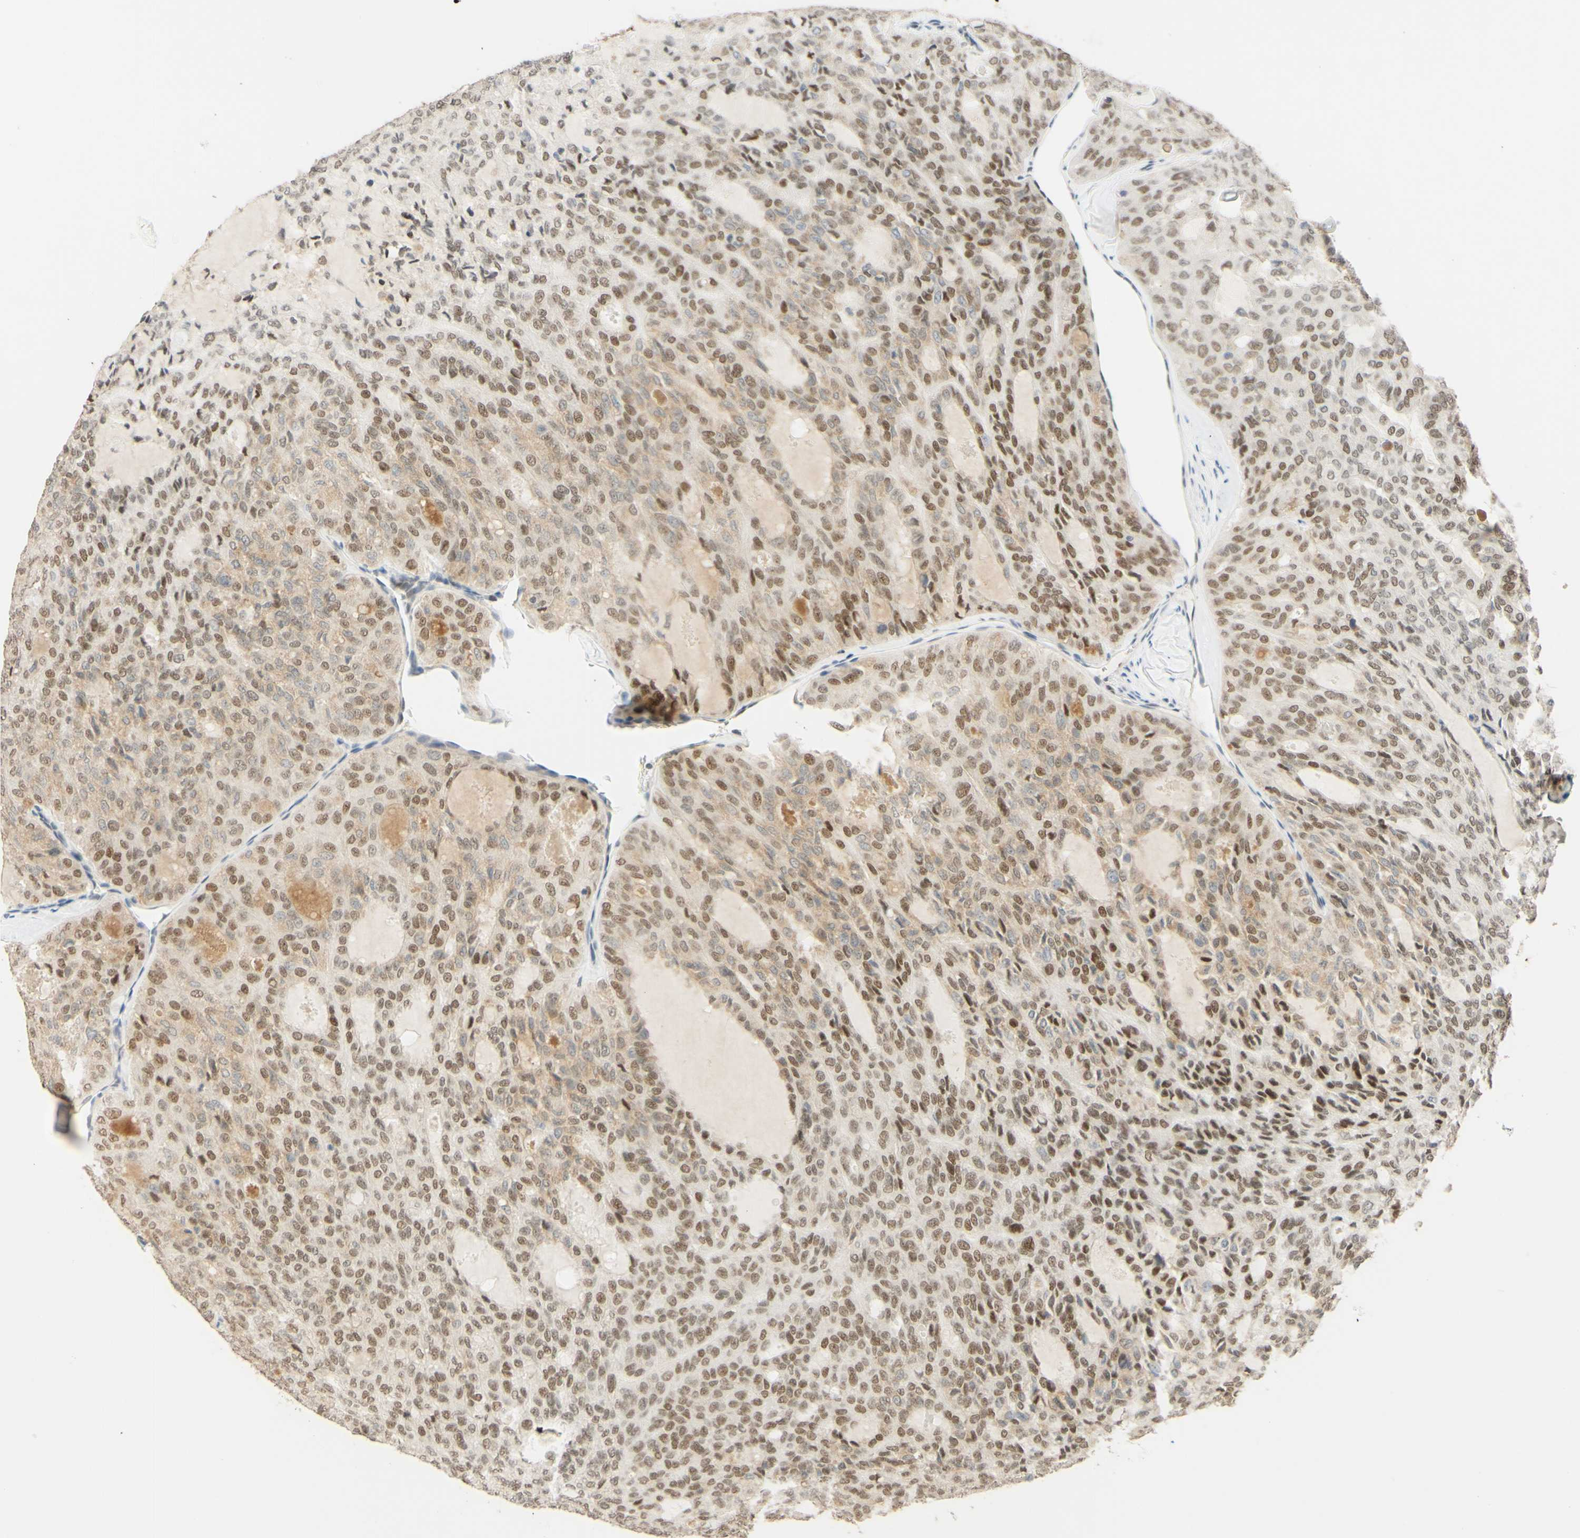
{"staining": {"intensity": "moderate", "quantity": ">75%", "location": "cytoplasmic/membranous,nuclear"}, "tissue": "thyroid cancer", "cell_type": "Tumor cells", "image_type": "cancer", "snomed": [{"axis": "morphology", "description": "Follicular adenoma carcinoma, NOS"}, {"axis": "topography", "description": "Thyroid gland"}], "caption": "A high-resolution micrograph shows IHC staining of thyroid cancer, which reveals moderate cytoplasmic/membranous and nuclear expression in approximately >75% of tumor cells.", "gene": "POLB", "patient": {"sex": "male", "age": 75}}